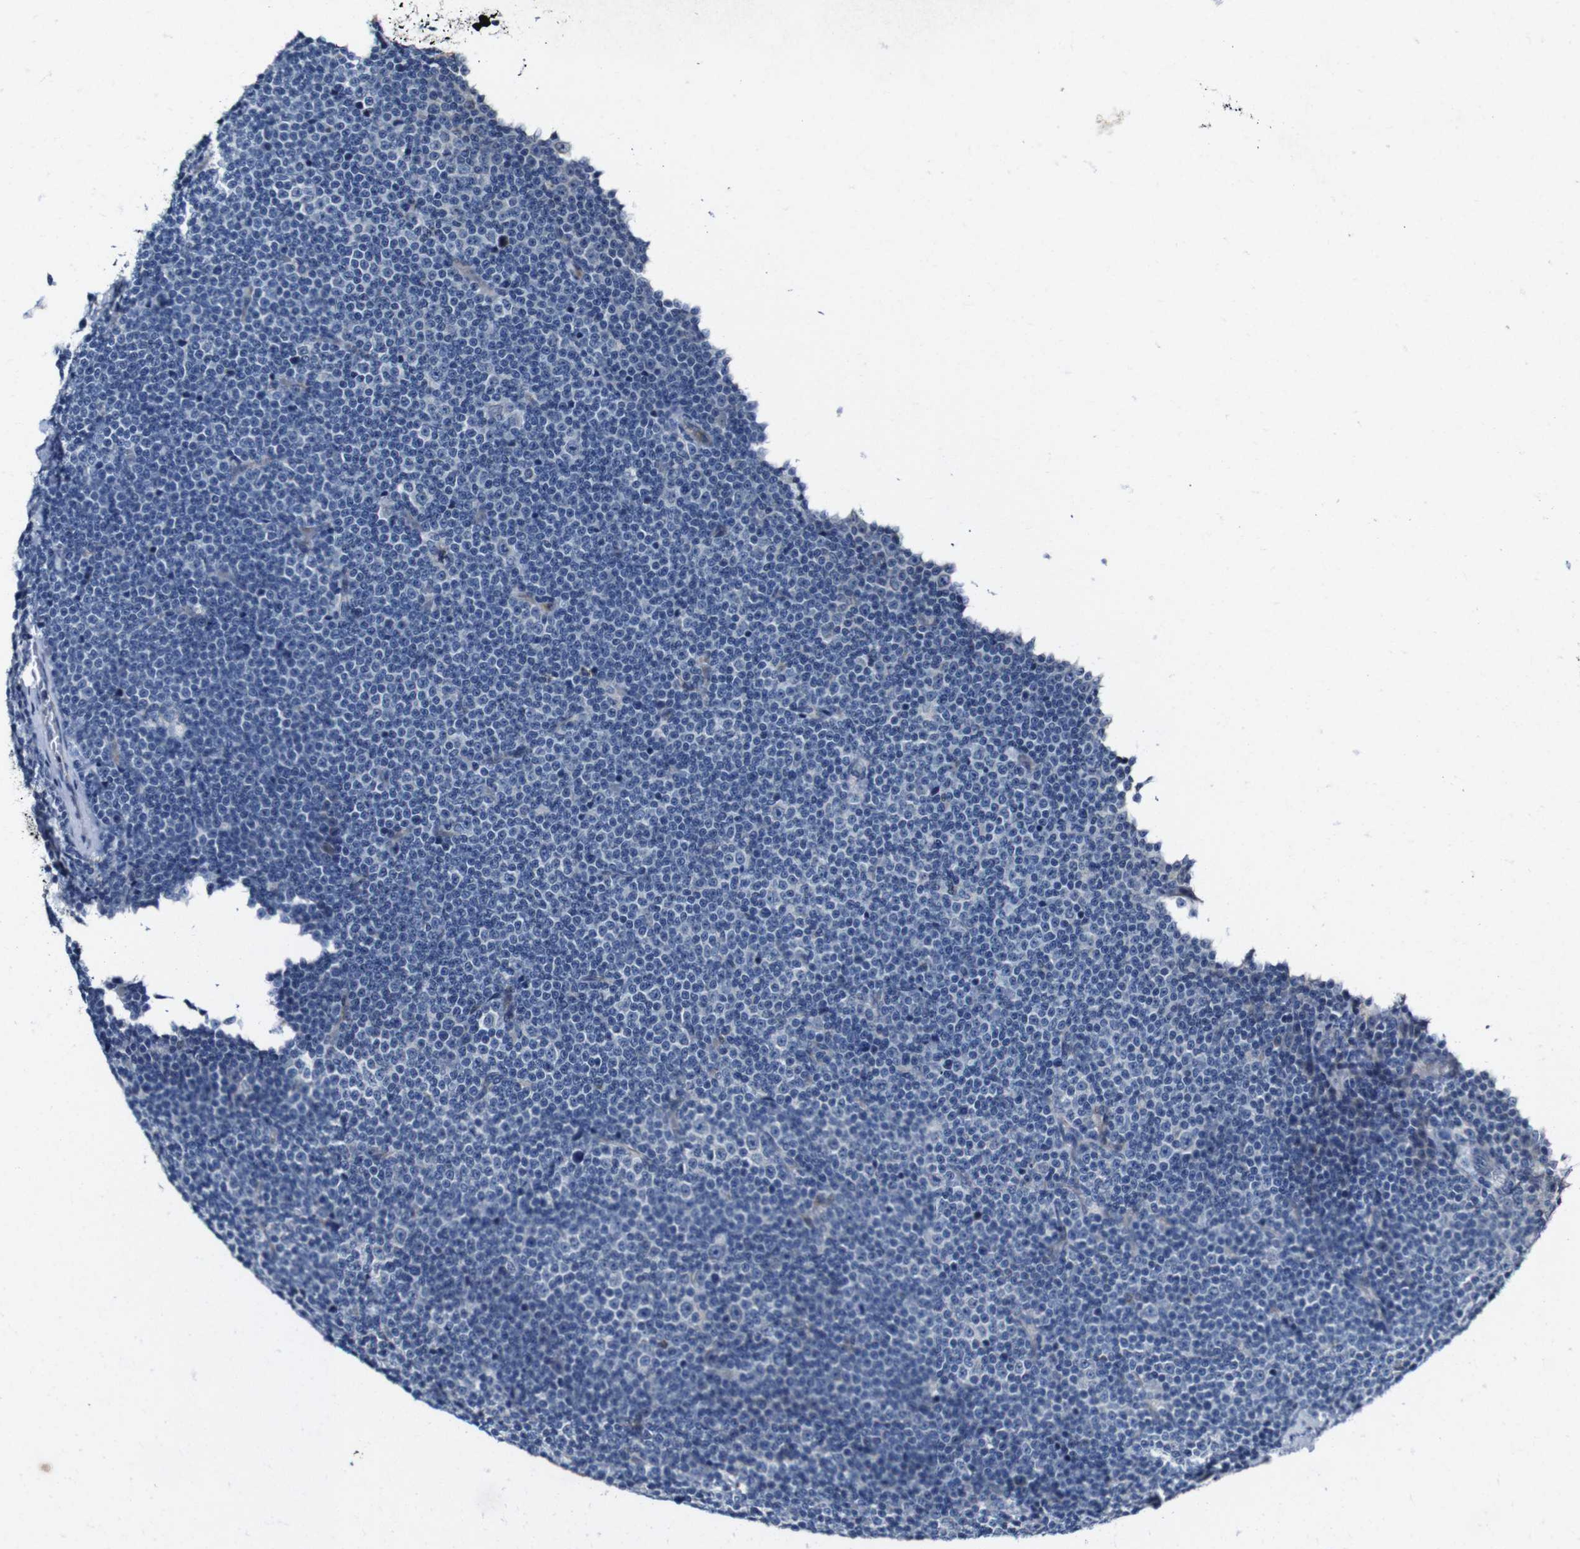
{"staining": {"intensity": "negative", "quantity": "none", "location": "none"}, "tissue": "lymphoma", "cell_type": "Tumor cells", "image_type": "cancer", "snomed": [{"axis": "morphology", "description": "Malignant lymphoma, non-Hodgkin's type, Low grade"}, {"axis": "topography", "description": "Lymph node"}], "caption": "The image displays no staining of tumor cells in malignant lymphoma, non-Hodgkin's type (low-grade).", "gene": "GRAMD1A", "patient": {"sex": "female", "age": 67}}